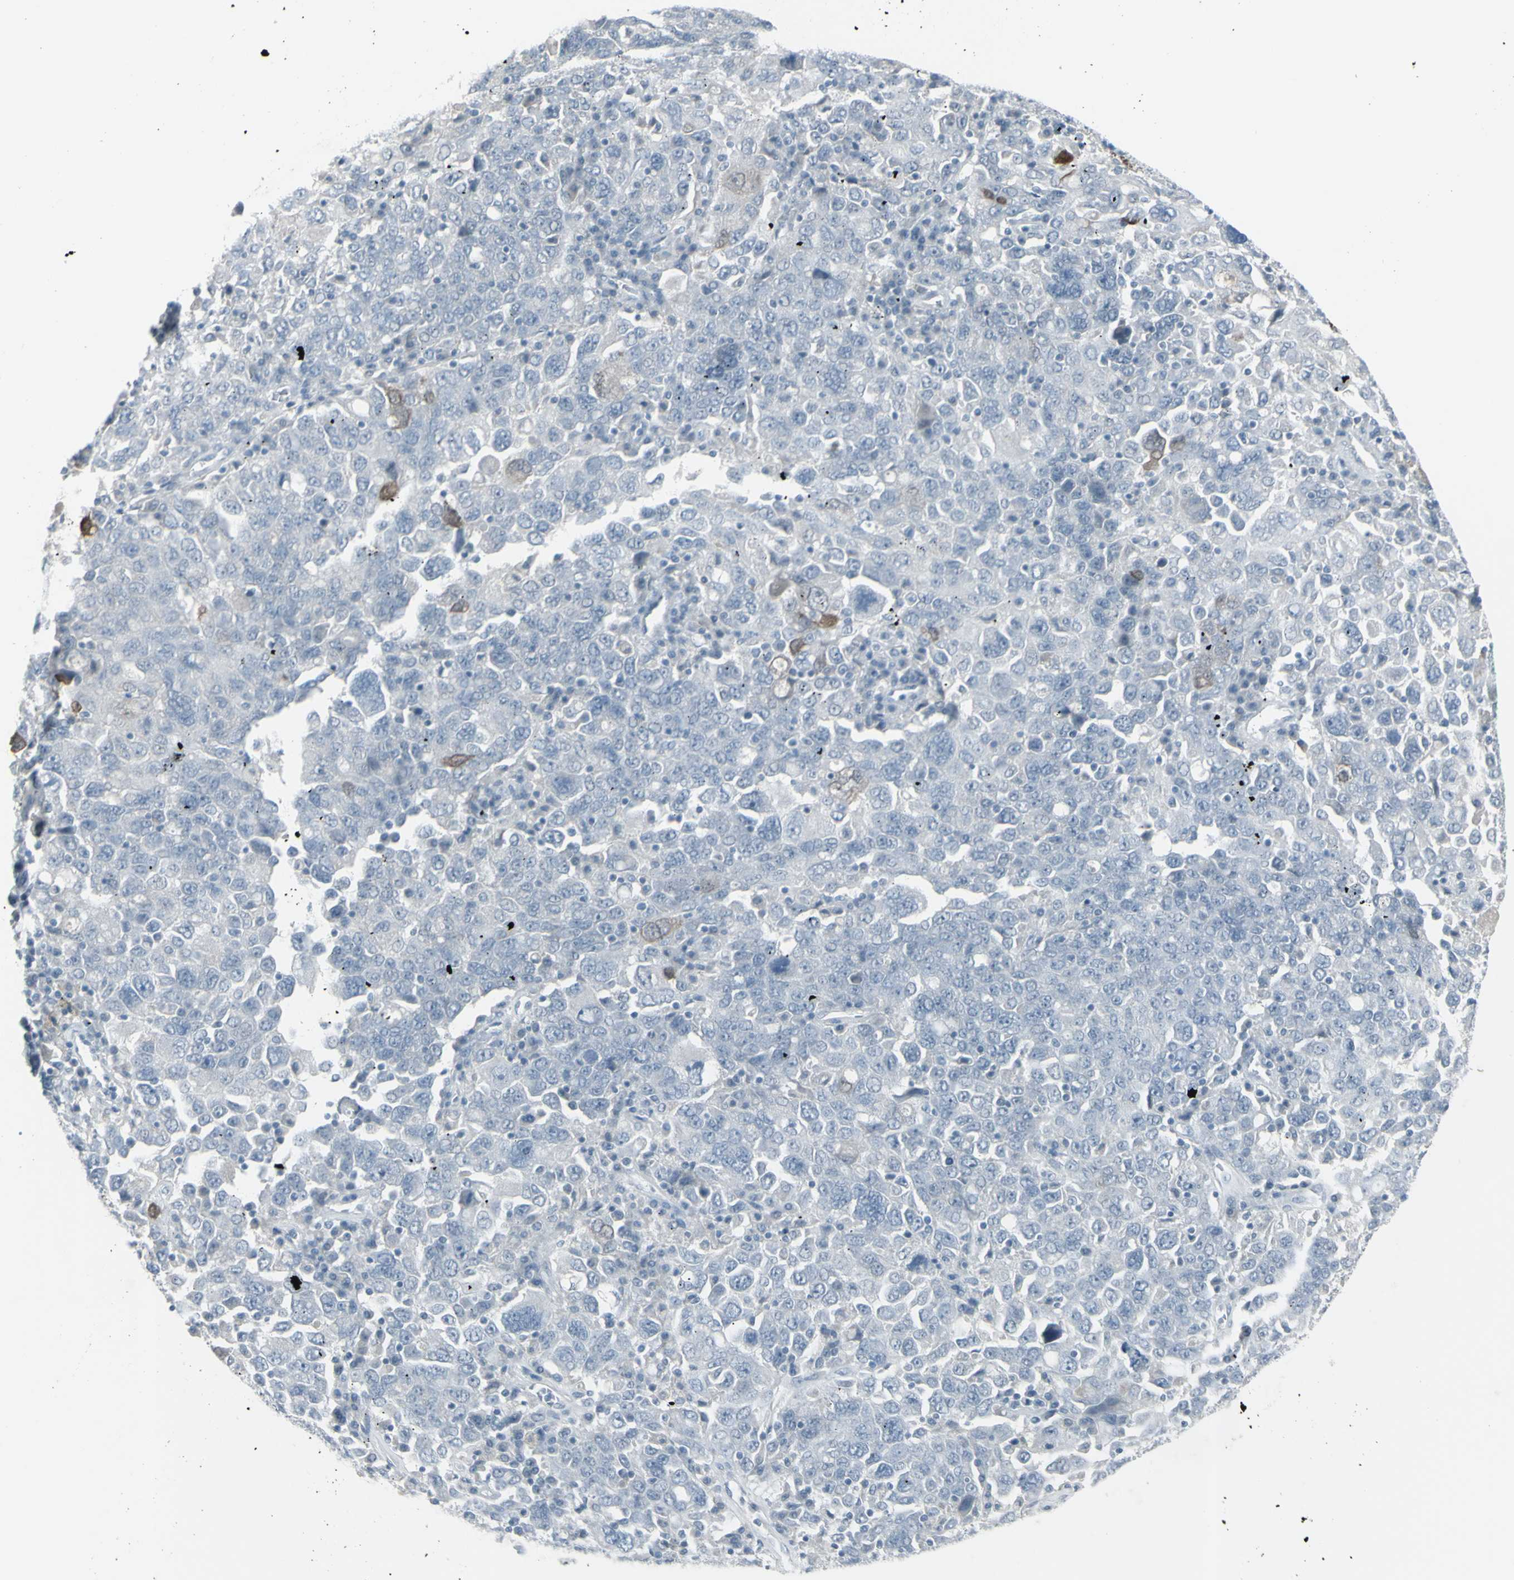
{"staining": {"intensity": "negative", "quantity": "none", "location": "none"}, "tissue": "ovarian cancer", "cell_type": "Tumor cells", "image_type": "cancer", "snomed": [{"axis": "morphology", "description": "Carcinoma, endometroid"}, {"axis": "topography", "description": "Ovary"}], "caption": "IHC micrograph of endometroid carcinoma (ovarian) stained for a protein (brown), which demonstrates no staining in tumor cells.", "gene": "RAB3A", "patient": {"sex": "female", "age": 62}}